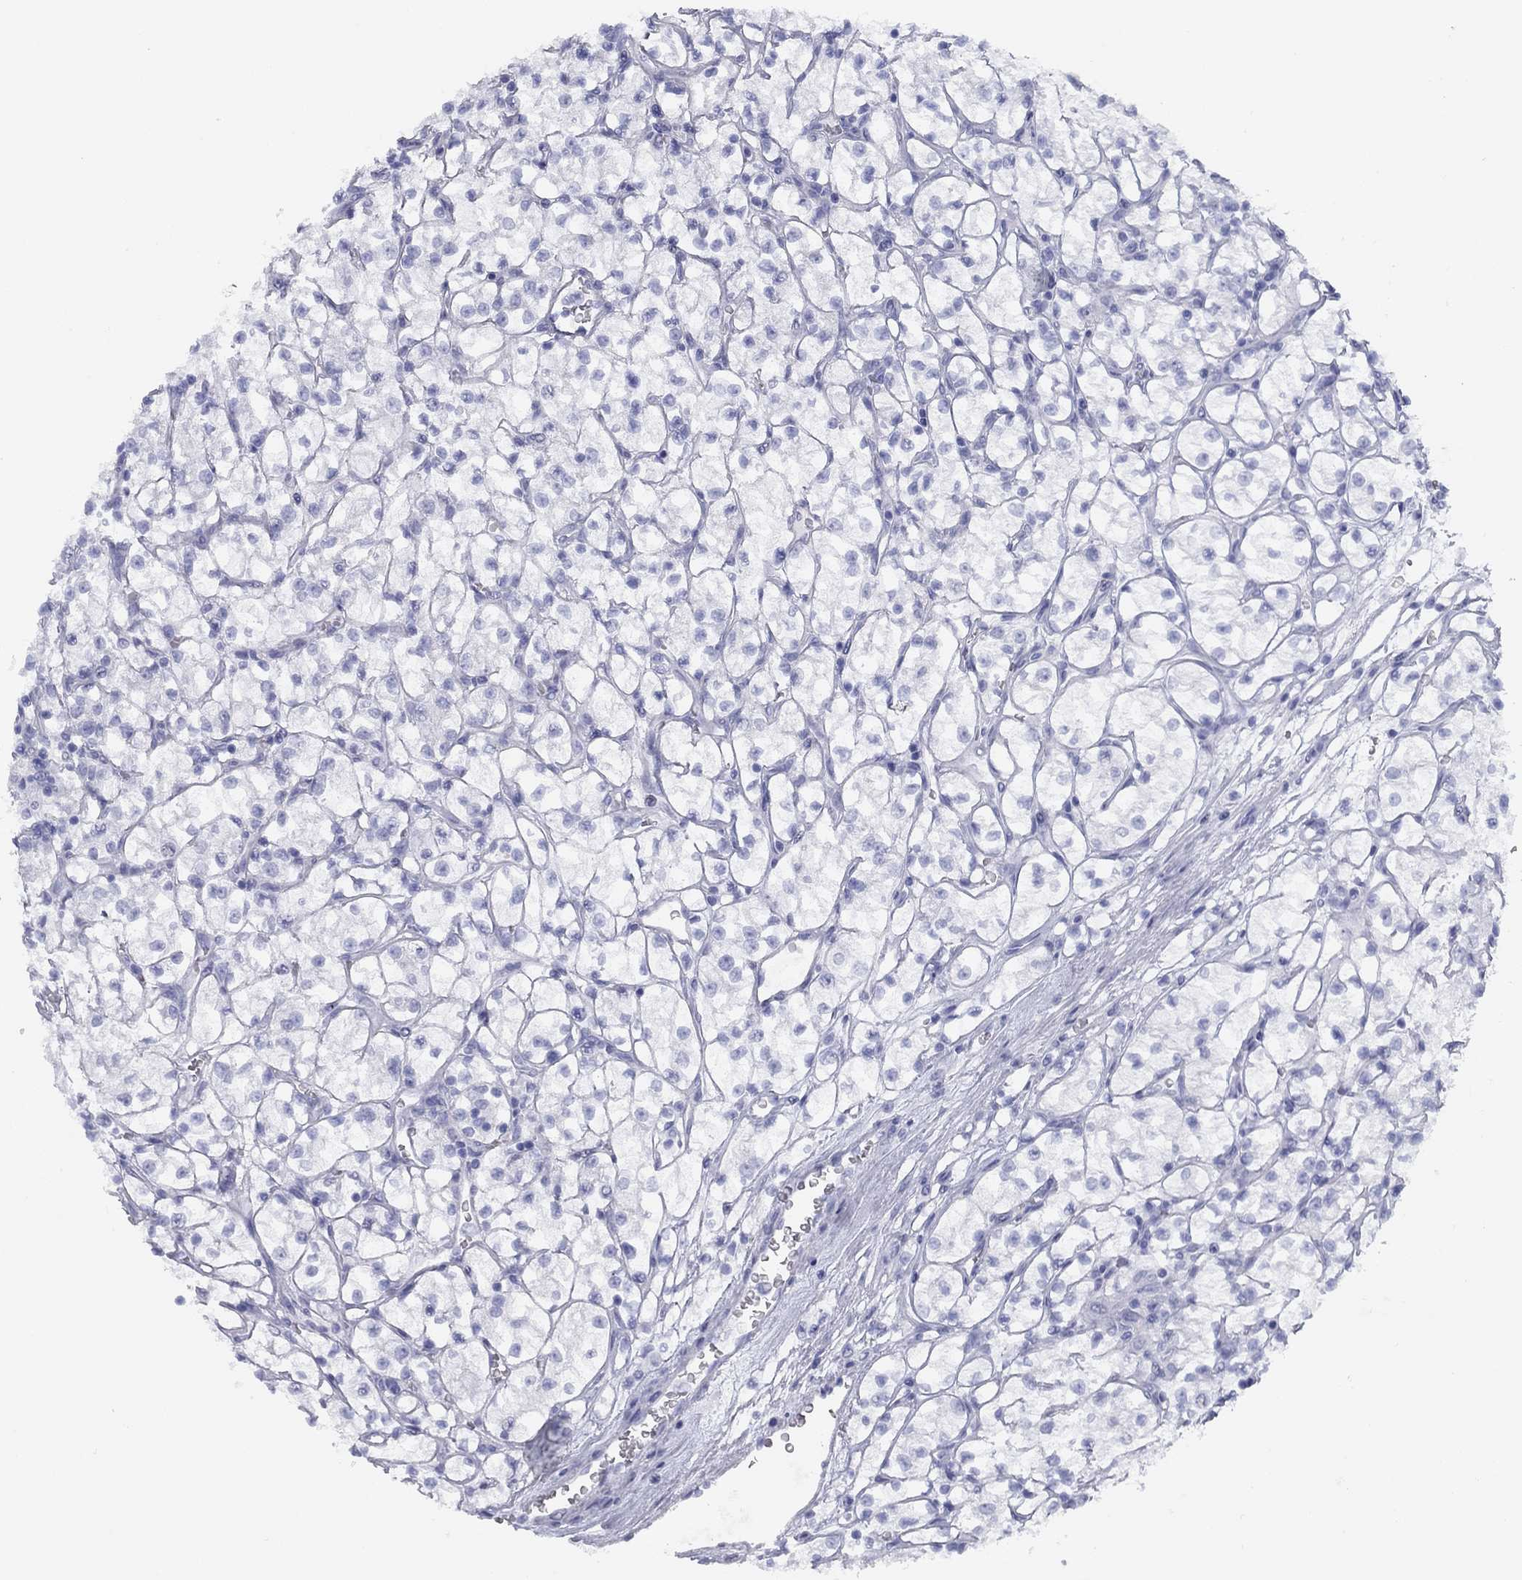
{"staining": {"intensity": "negative", "quantity": "none", "location": "none"}, "tissue": "renal cancer", "cell_type": "Tumor cells", "image_type": "cancer", "snomed": [{"axis": "morphology", "description": "Adenocarcinoma, NOS"}, {"axis": "topography", "description": "Kidney"}], "caption": "This is an immunohistochemistry (IHC) histopathology image of human renal adenocarcinoma. There is no expression in tumor cells.", "gene": "TIGD4", "patient": {"sex": "female", "age": 64}}